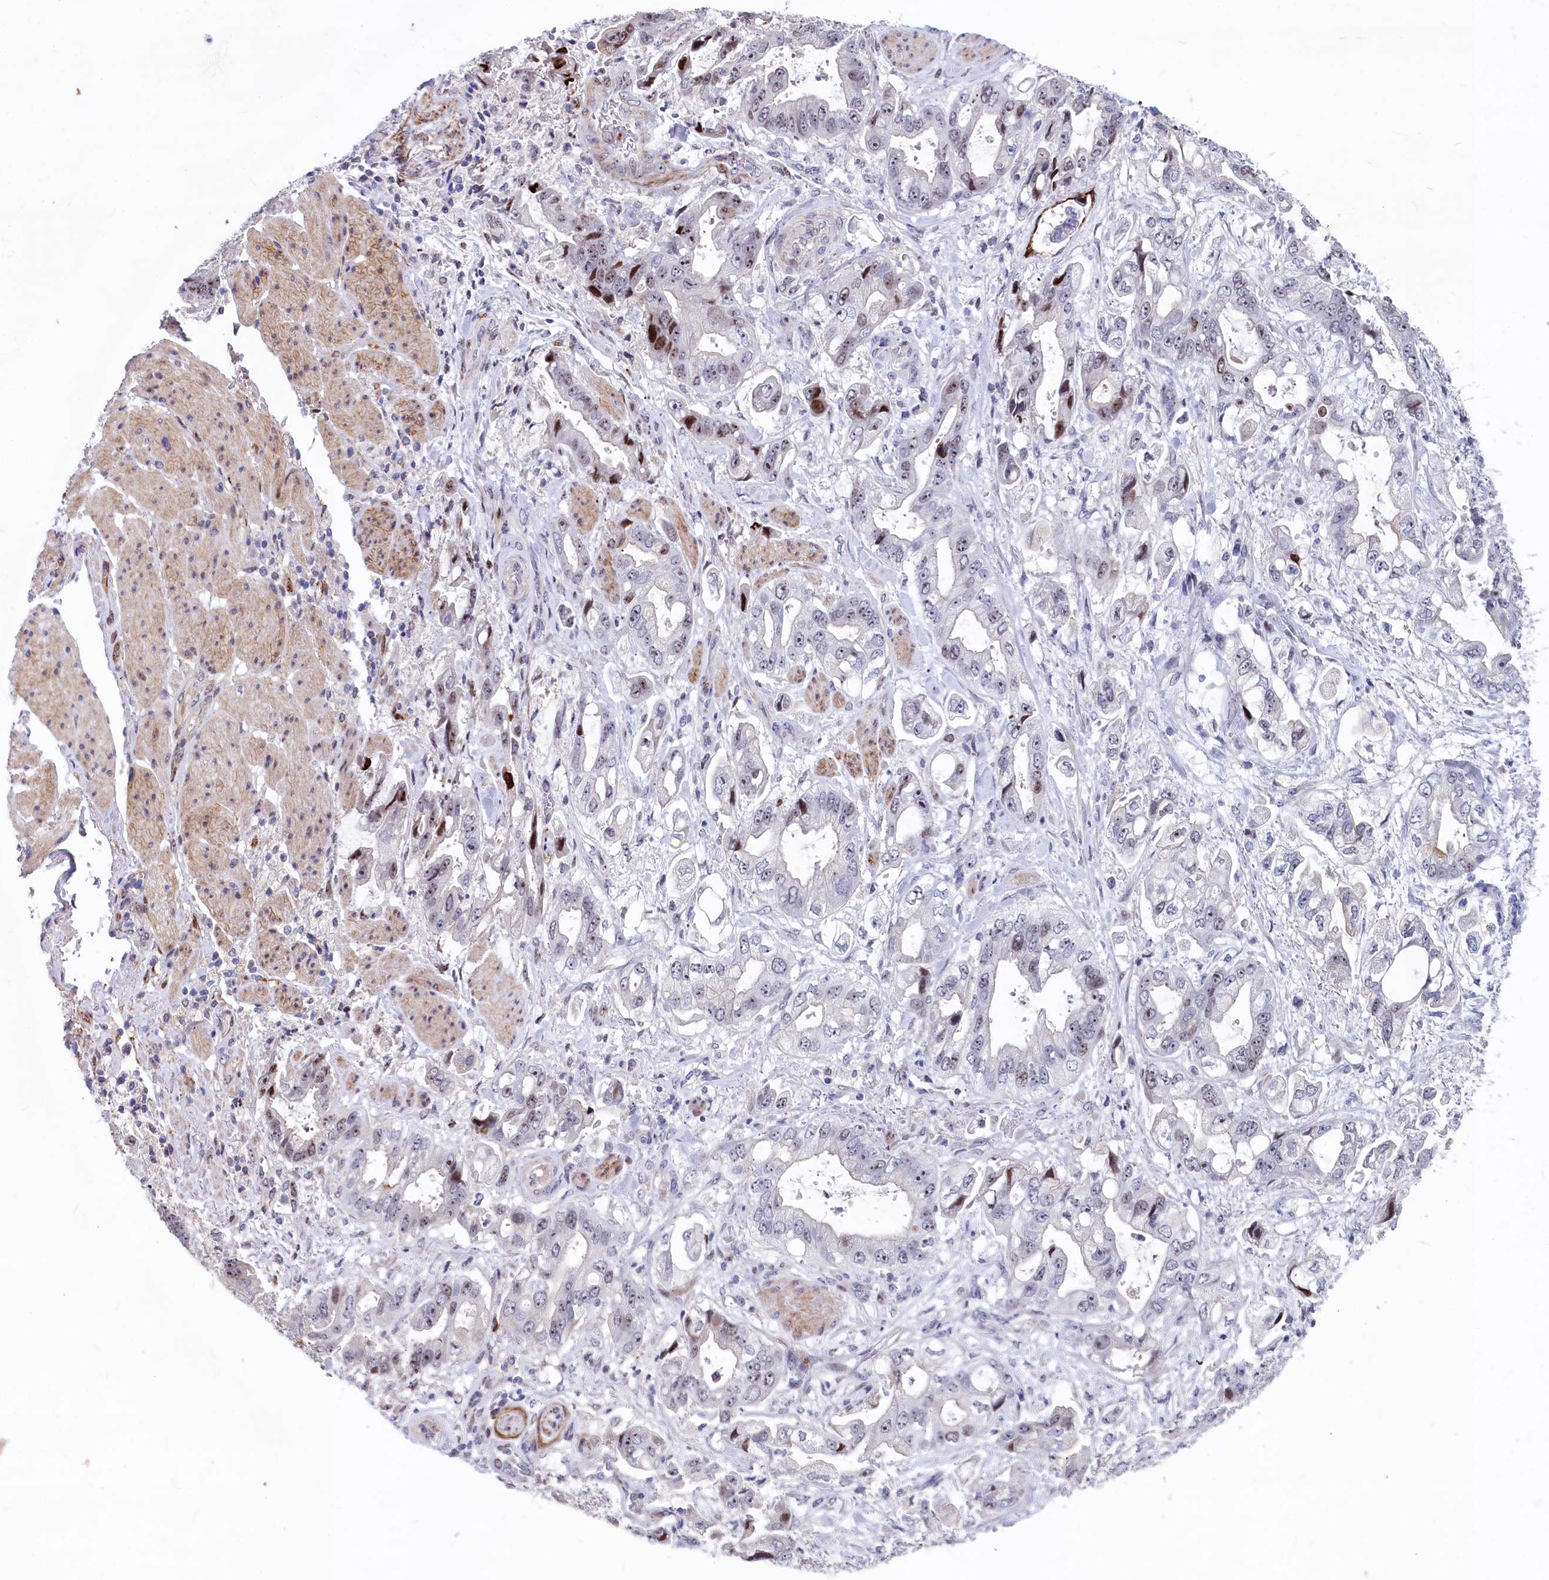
{"staining": {"intensity": "moderate", "quantity": "<25%", "location": "nuclear"}, "tissue": "stomach cancer", "cell_type": "Tumor cells", "image_type": "cancer", "snomed": [{"axis": "morphology", "description": "Adenocarcinoma, NOS"}, {"axis": "topography", "description": "Stomach"}], "caption": "Immunohistochemistry (DAB) staining of human stomach cancer demonstrates moderate nuclear protein expression in about <25% of tumor cells. Using DAB (brown) and hematoxylin (blue) stains, captured at high magnification using brightfield microscopy.", "gene": "ASXL3", "patient": {"sex": "male", "age": 62}}